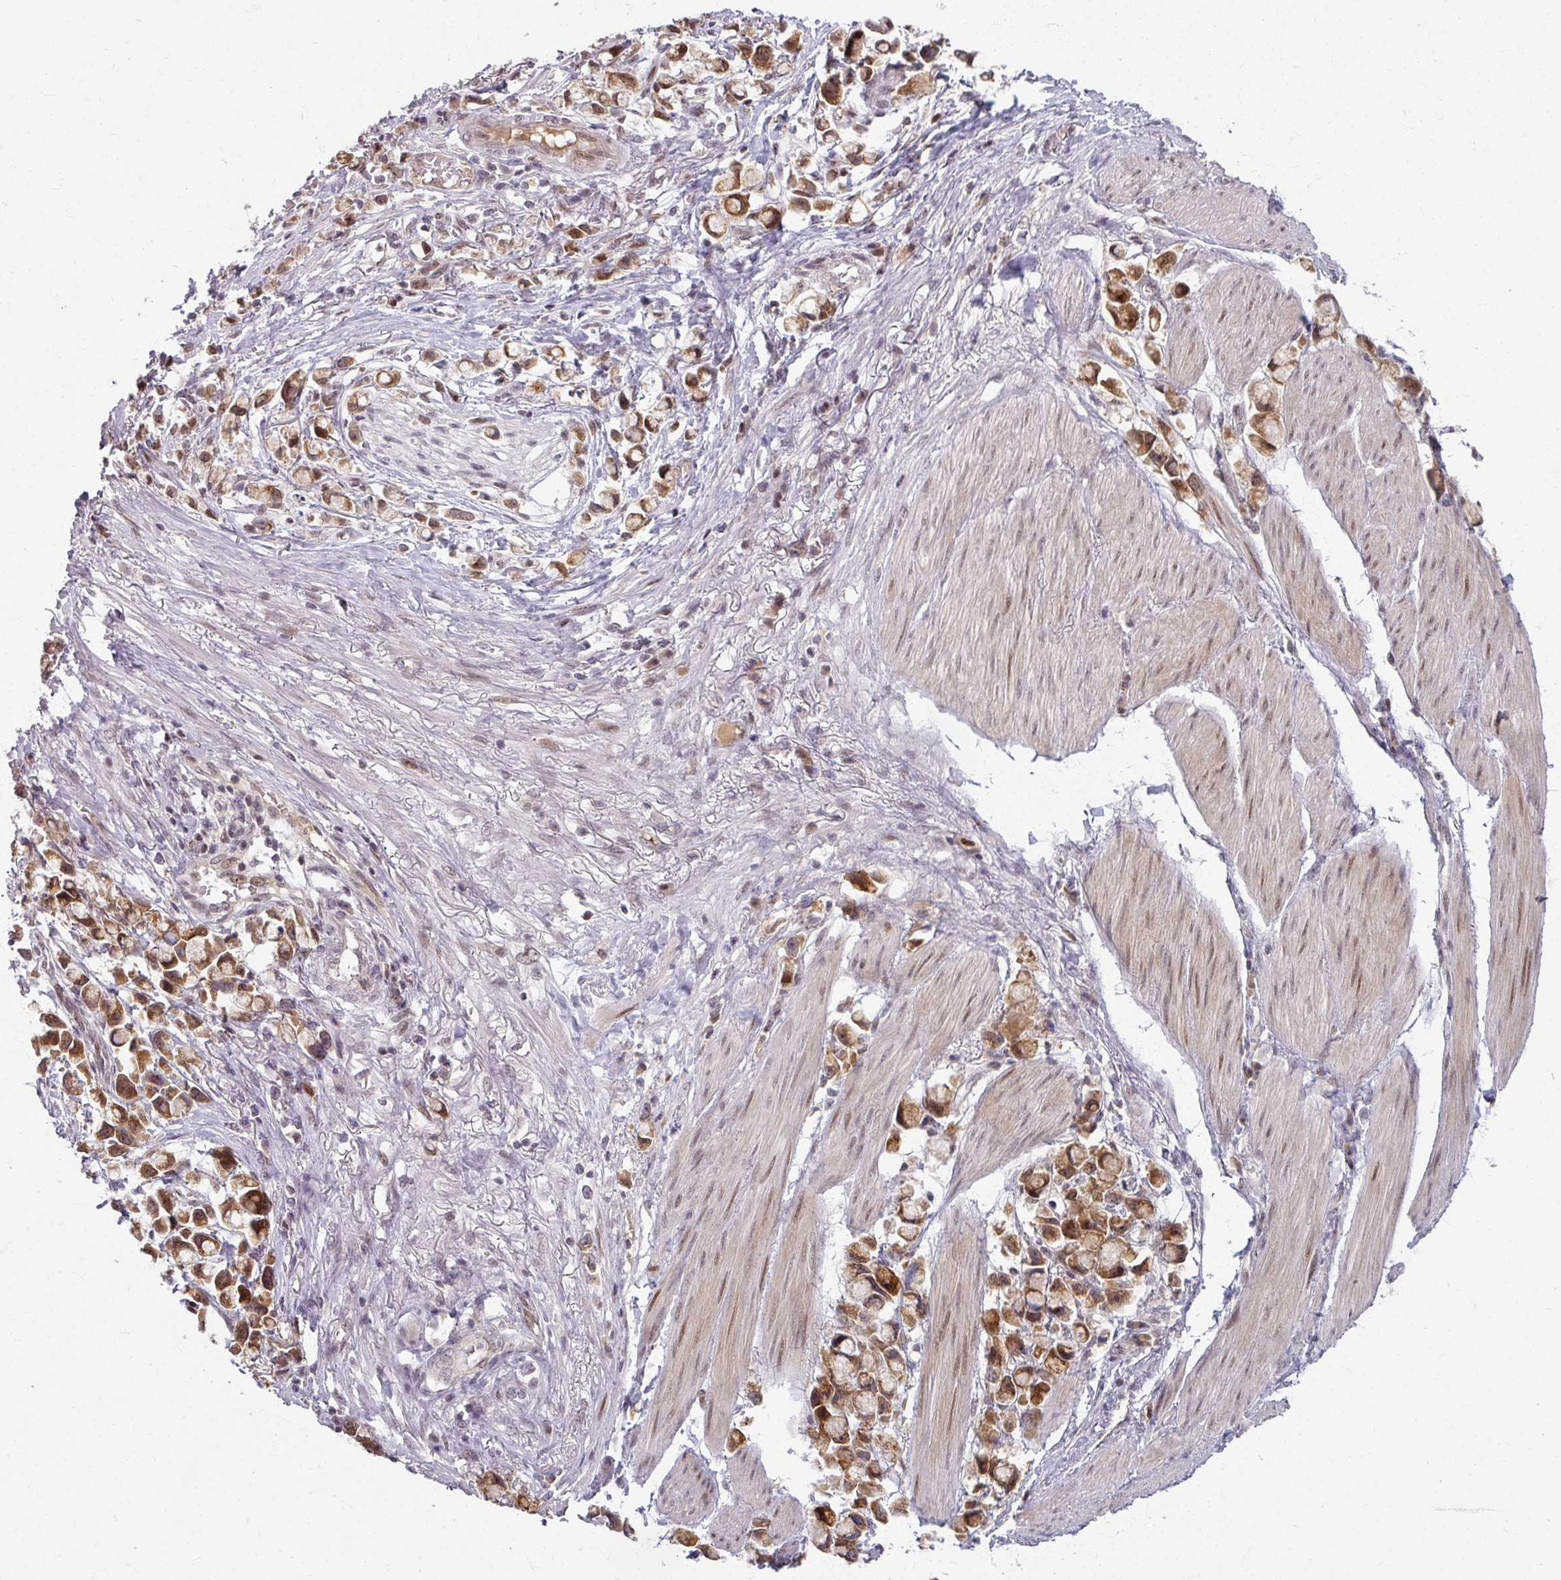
{"staining": {"intensity": "moderate", "quantity": ">75%", "location": "cytoplasmic/membranous,nuclear"}, "tissue": "stomach cancer", "cell_type": "Tumor cells", "image_type": "cancer", "snomed": [{"axis": "morphology", "description": "Adenocarcinoma, NOS"}, {"axis": "topography", "description": "Stomach"}], "caption": "A high-resolution photomicrograph shows immunohistochemistry (IHC) staining of stomach cancer (adenocarcinoma), which displays moderate cytoplasmic/membranous and nuclear staining in approximately >75% of tumor cells.", "gene": "KLC3", "patient": {"sex": "female", "age": 81}}